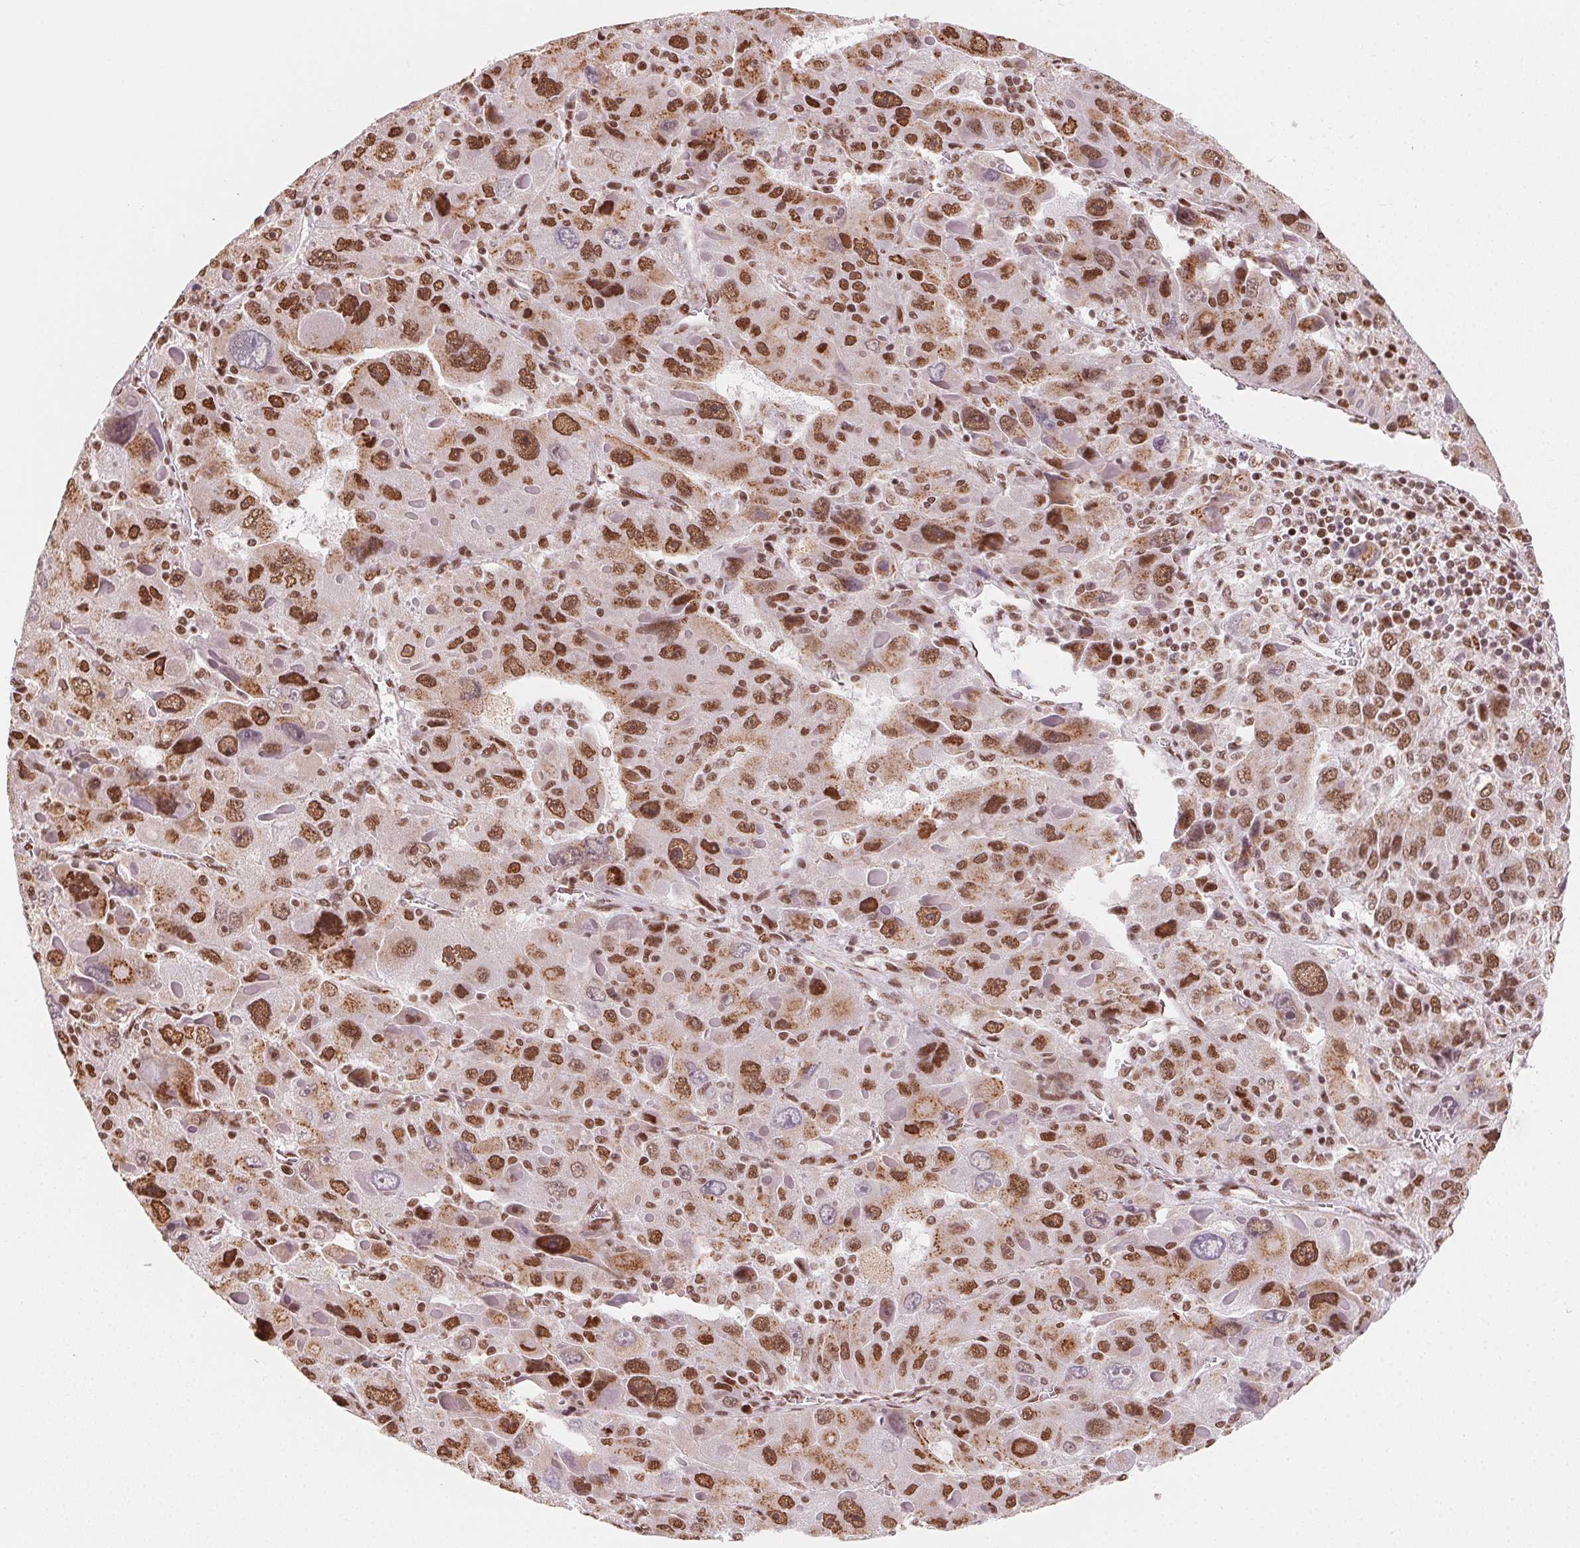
{"staining": {"intensity": "moderate", "quantity": ">75%", "location": "cytoplasmic/membranous,nuclear"}, "tissue": "liver cancer", "cell_type": "Tumor cells", "image_type": "cancer", "snomed": [{"axis": "morphology", "description": "Carcinoma, Hepatocellular, NOS"}, {"axis": "topography", "description": "Liver"}], "caption": "A brown stain labels moderate cytoplasmic/membranous and nuclear expression of a protein in hepatocellular carcinoma (liver) tumor cells.", "gene": "TOPORS", "patient": {"sex": "female", "age": 41}}